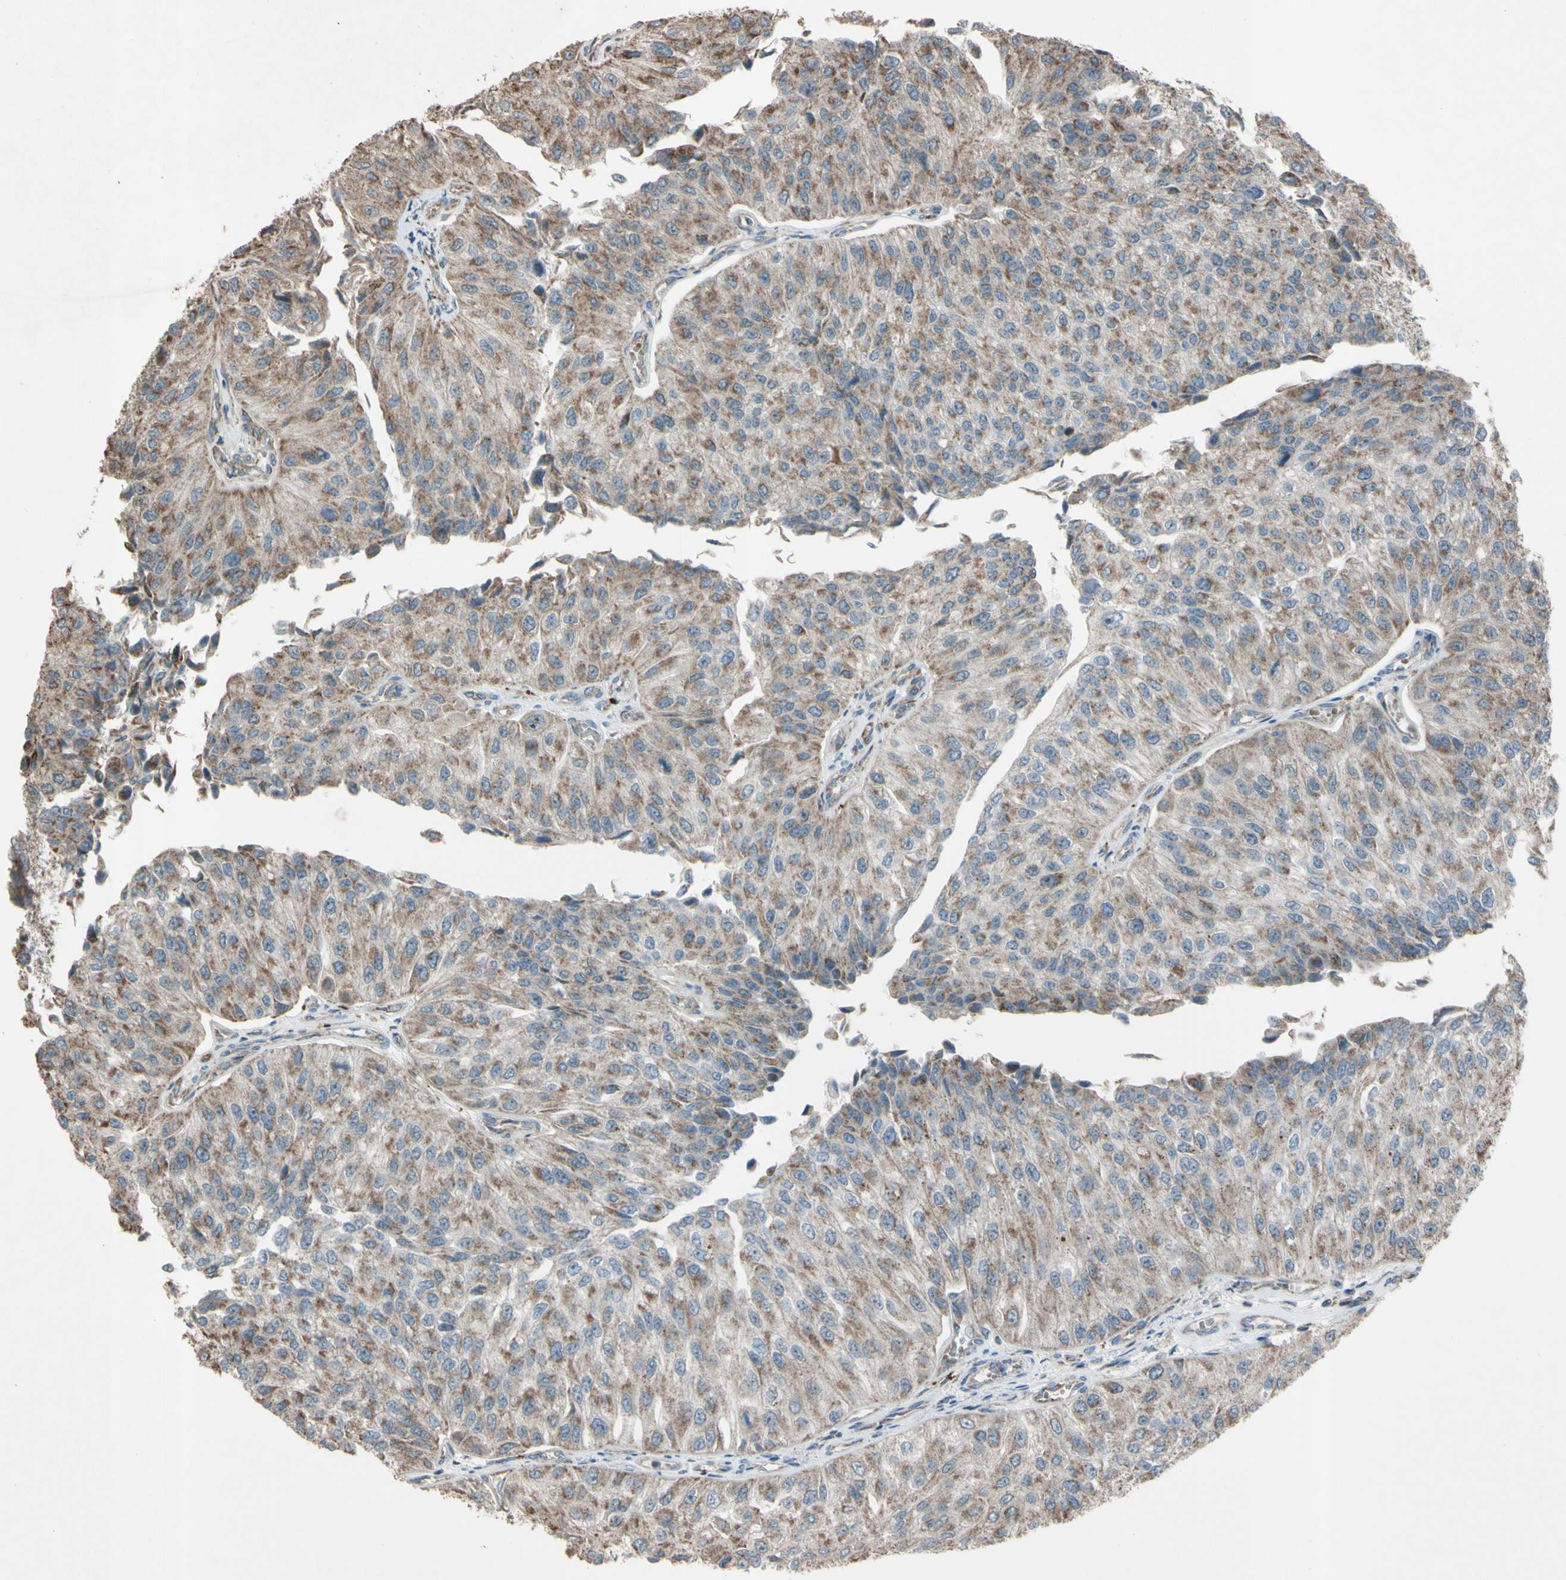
{"staining": {"intensity": "moderate", "quantity": ">75%", "location": "cytoplasmic/membranous"}, "tissue": "urothelial cancer", "cell_type": "Tumor cells", "image_type": "cancer", "snomed": [{"axis": "morphology", "description": "Urothelial carcinoma, High grade"}, {"axis": "topography", "description": "Kidney"}, {"axis": "topography", "description": "Urinary bladder"}], "caption": "High-grade urothelial carcinoma stained with a protein marker demonstrates moderate staining in tumor cells.", "gene": "ACOT8", "patient": {"sex": "male", "age": 77}}